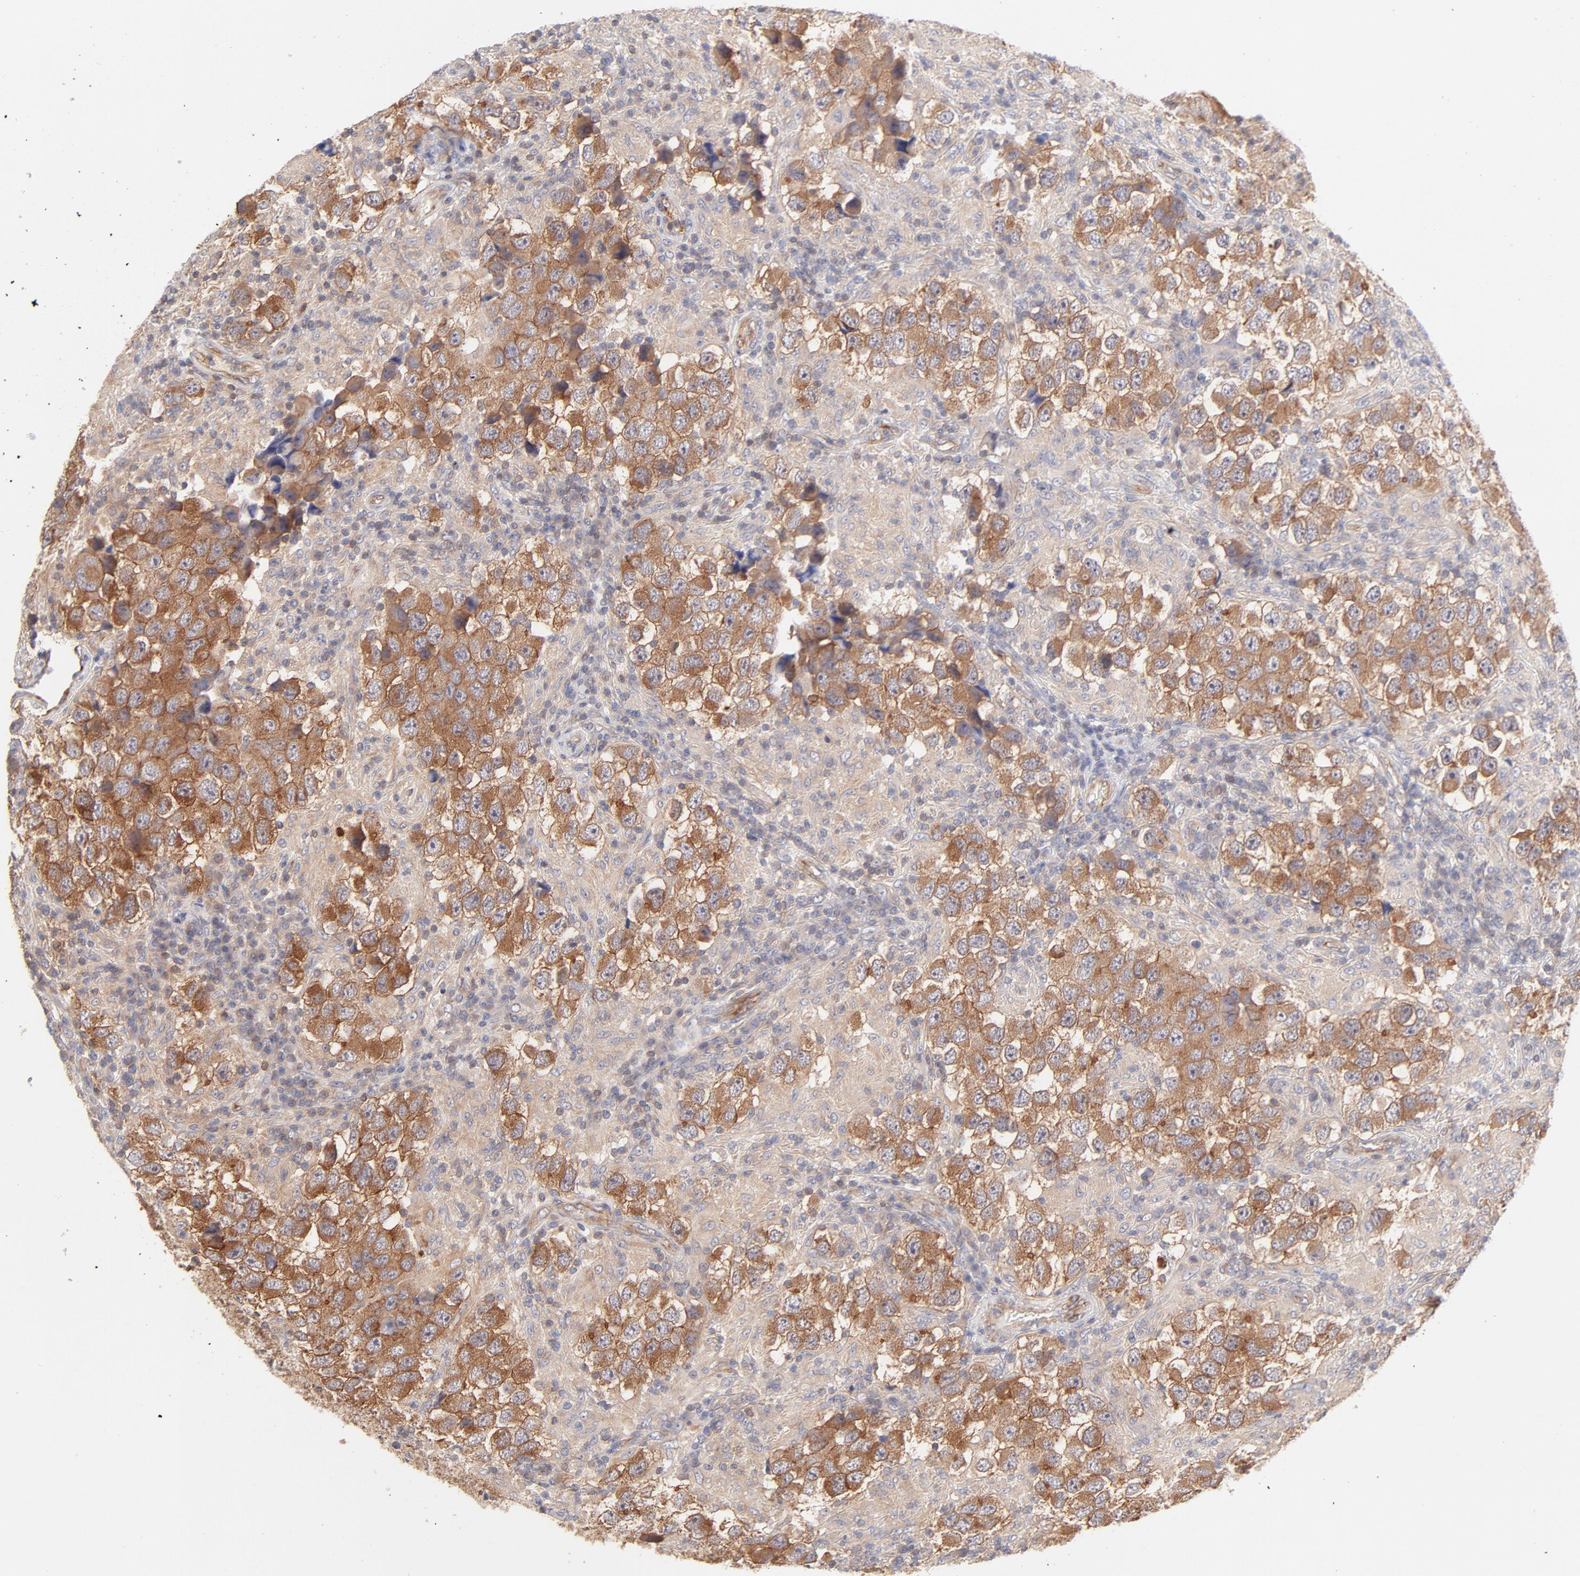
{"staining": {"intensity": "strong", "quantity": ">75%", "location": "cytoplasmic/membranous"}, "tissue": "testis cancer", "cell_type": "Tumor cells", "image_type": "cancer", "snomed": [{"axis": "morphology", "description": "Carcinoma, Embryonal, NOS"}, {"axis": "topography", "description": "Testis"}], "caption": "Immunohistochemical staining of testis cancer (embryonal carcinoma) reveals high levels of strong cytoplasmic/membranous protein expression in approximately >75% of tumor cells.", "gene": "LDLRAP1", "patient": {"sex": "male", "age": 21}}